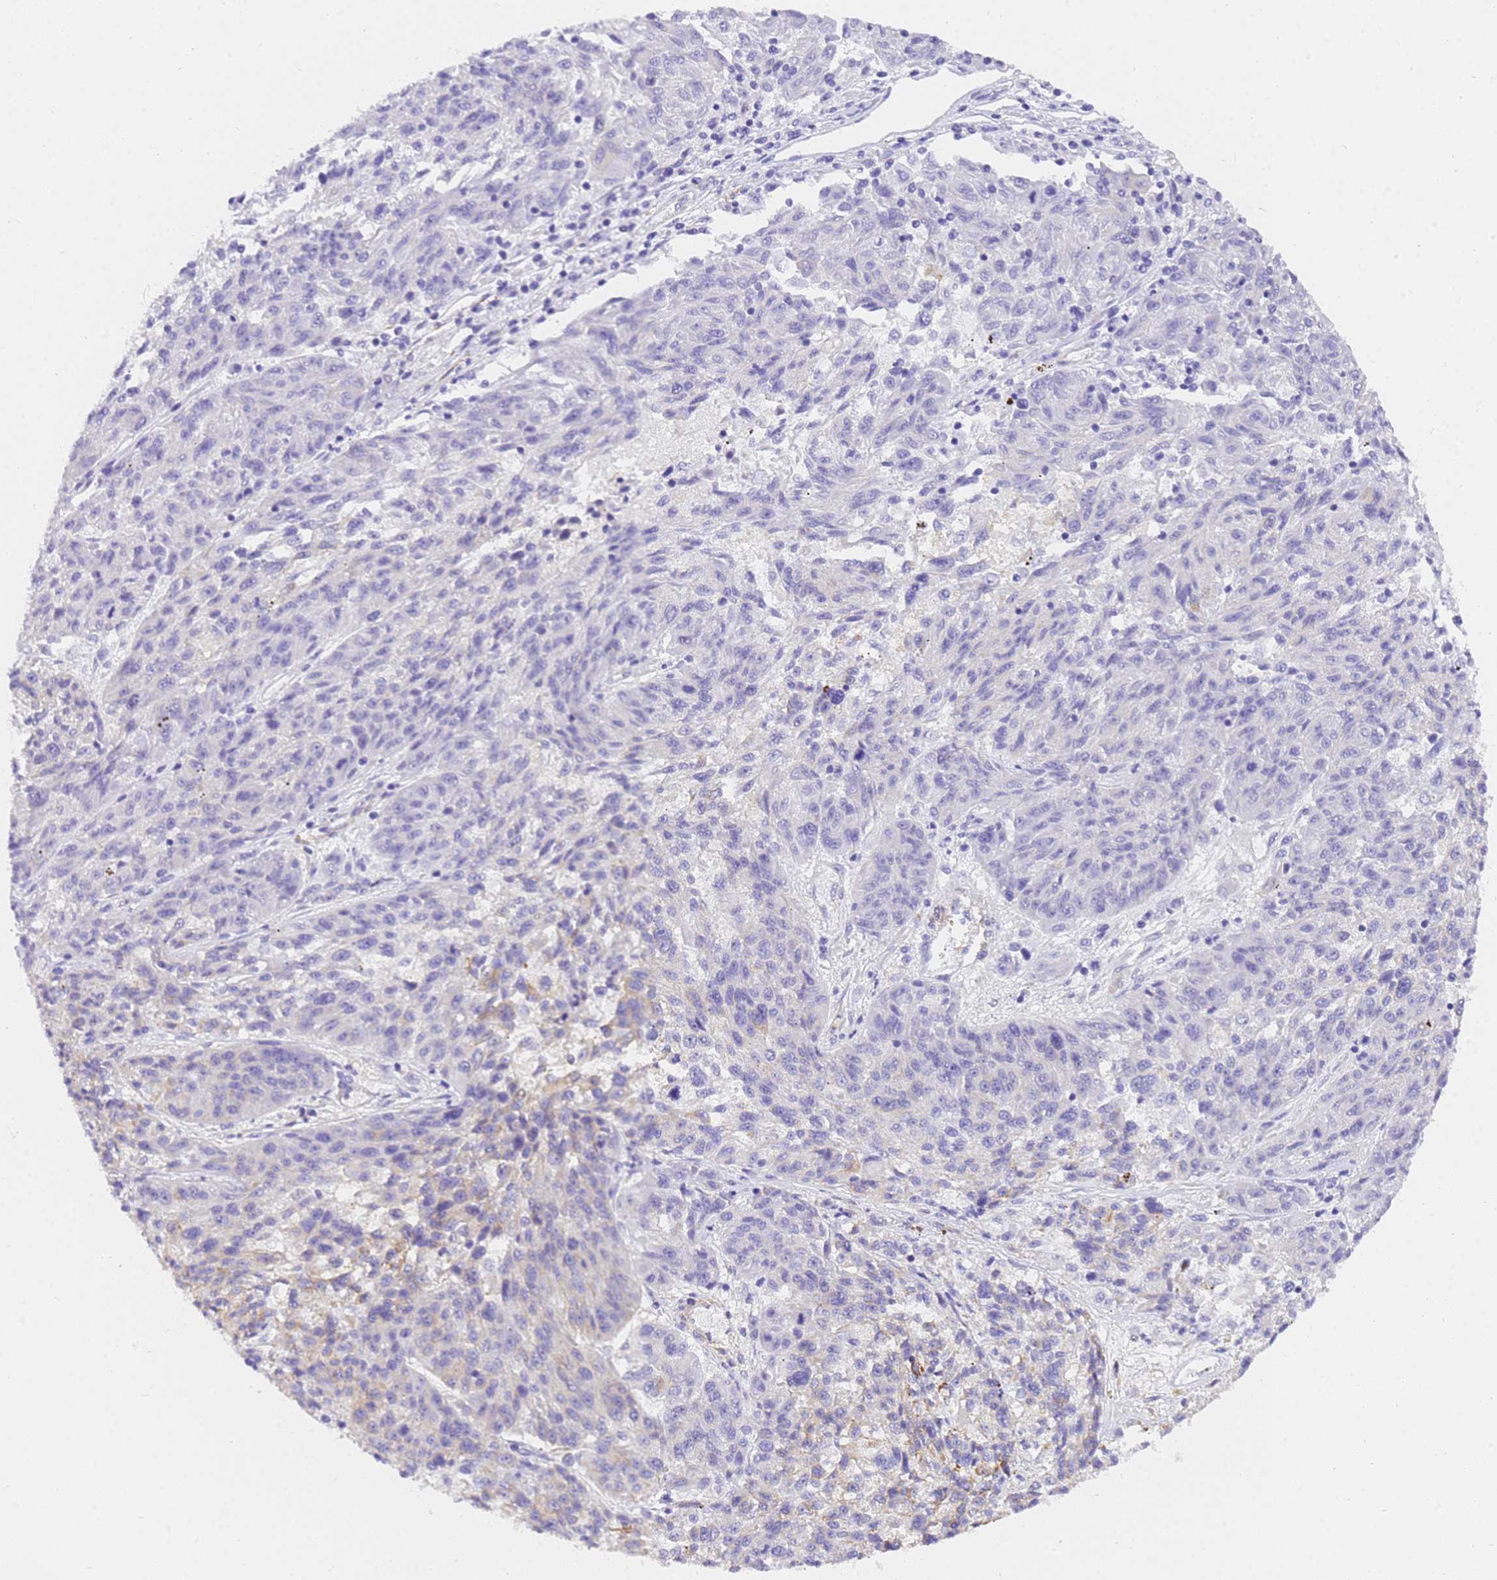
{"staining": {"intensity": "negative", "quantity": "none", "location": "none"}, "tissue": "melanoma", "cell_type": "Tumor cells", "image_type": "cancer", "snomed": [{"axis": "morphology", "description": "Malignant melanoma, NOS"}, {"axis": "topography", "description": "Skin"}], "caption": "This is an IHC micrograph of human melanoma. There is no expression in tumor cells.", "gene": "MVB12A", "patient": {"sex": "male", "age": 53}}